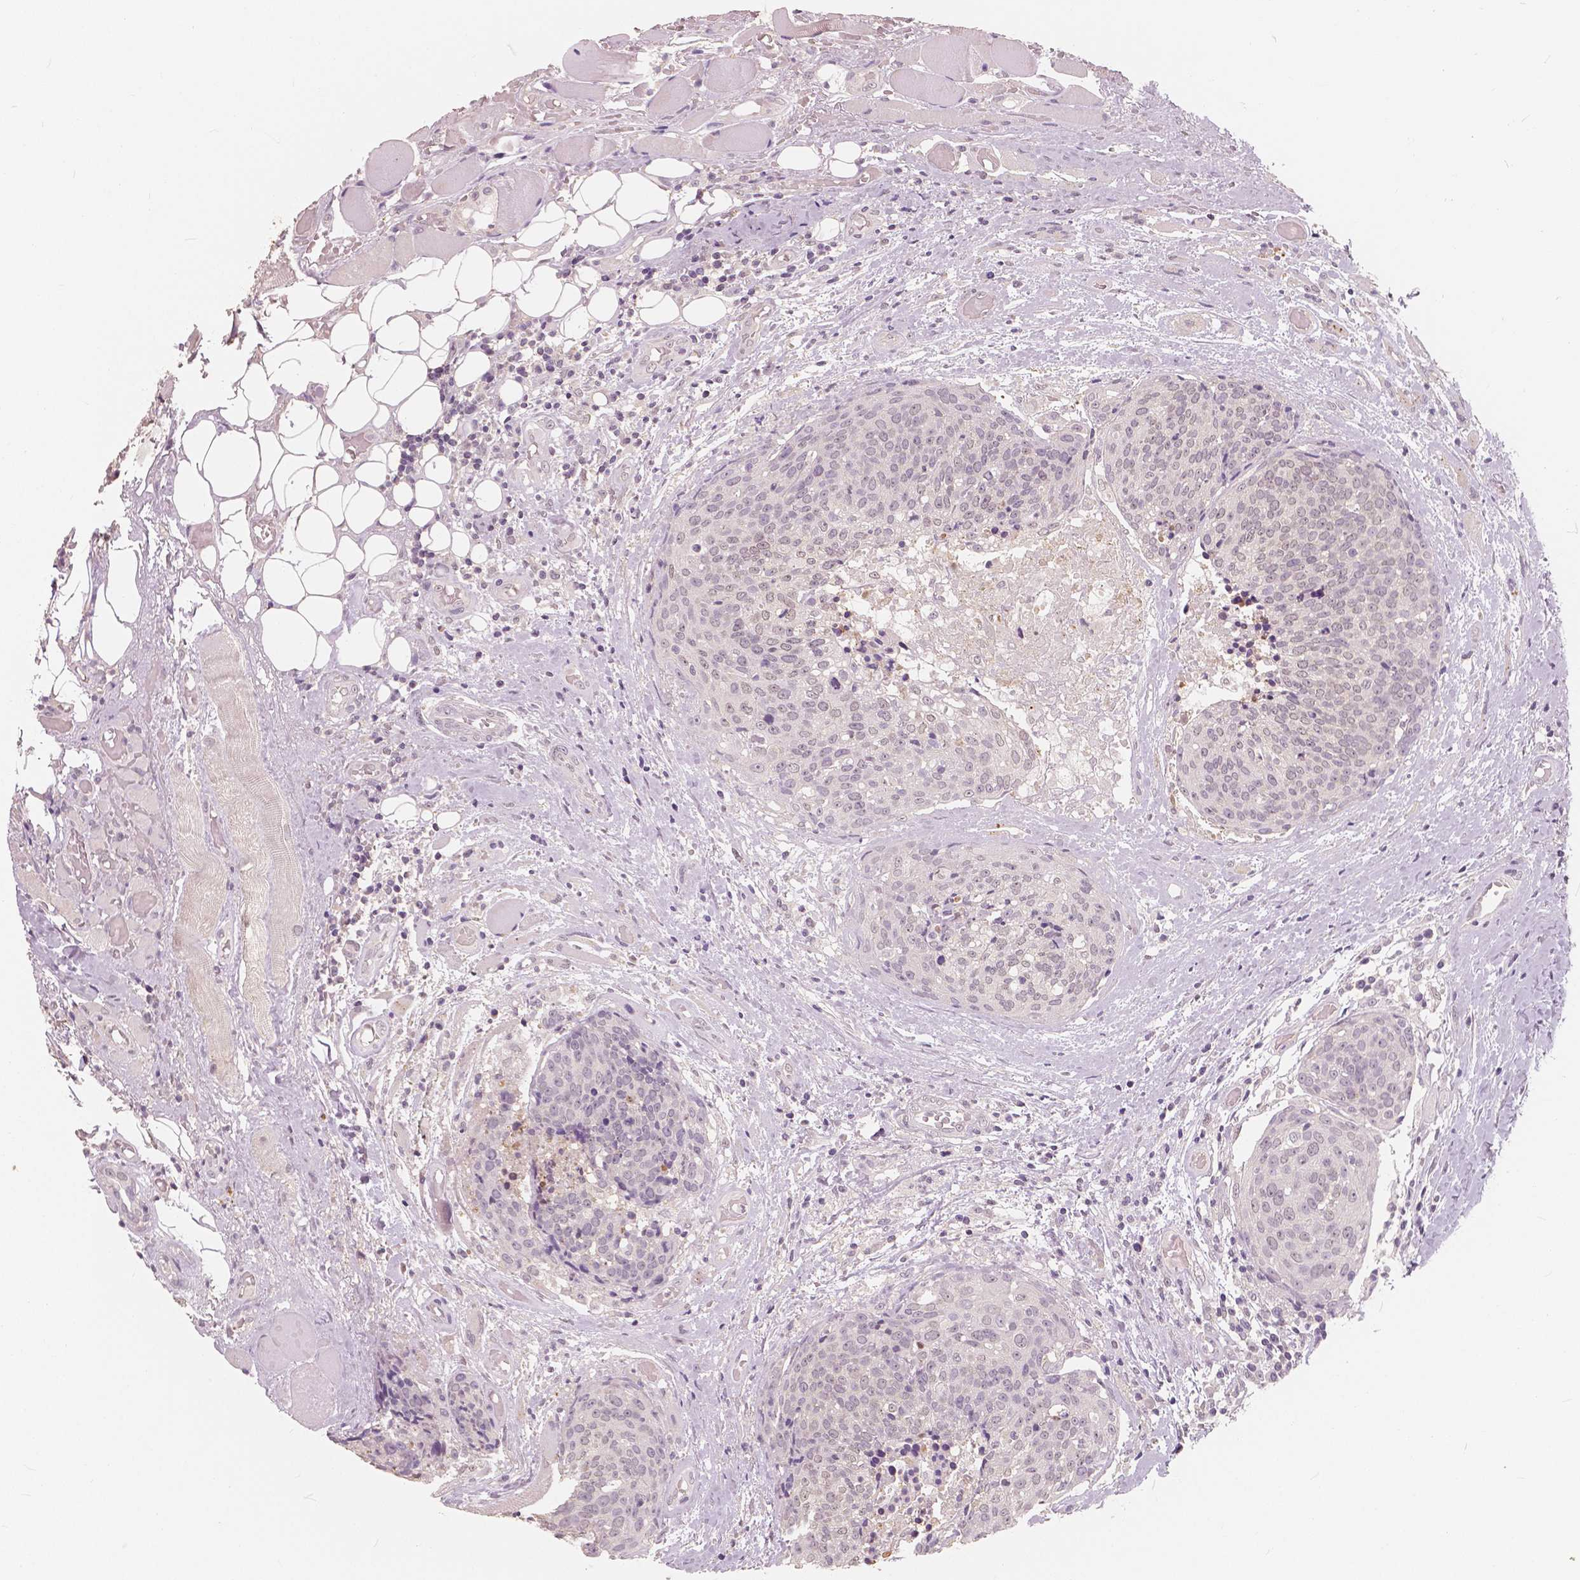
{"staining": {"intensity": "negative", "quantity": "none", "location": "none"}, "tissue": "head and neck cancer", "cell_type": "Tumor cells", "image_type": "cancer", "snomed": [{"axis": "morphology", "description": "Squamous cell carcinoma, NOS"}, {"axis": "topography", "description": "Oral tissue"}, {"axis": "topography", "description": "Head-Neck"}], "caption": "A high-resolution micrograph shows IHC staining of squamous cell carcinoma (head and neck), which displays no significant positivity in tumor cells.", "gene": "SAT2", "patient": {"sex": "male", "age": 64}}